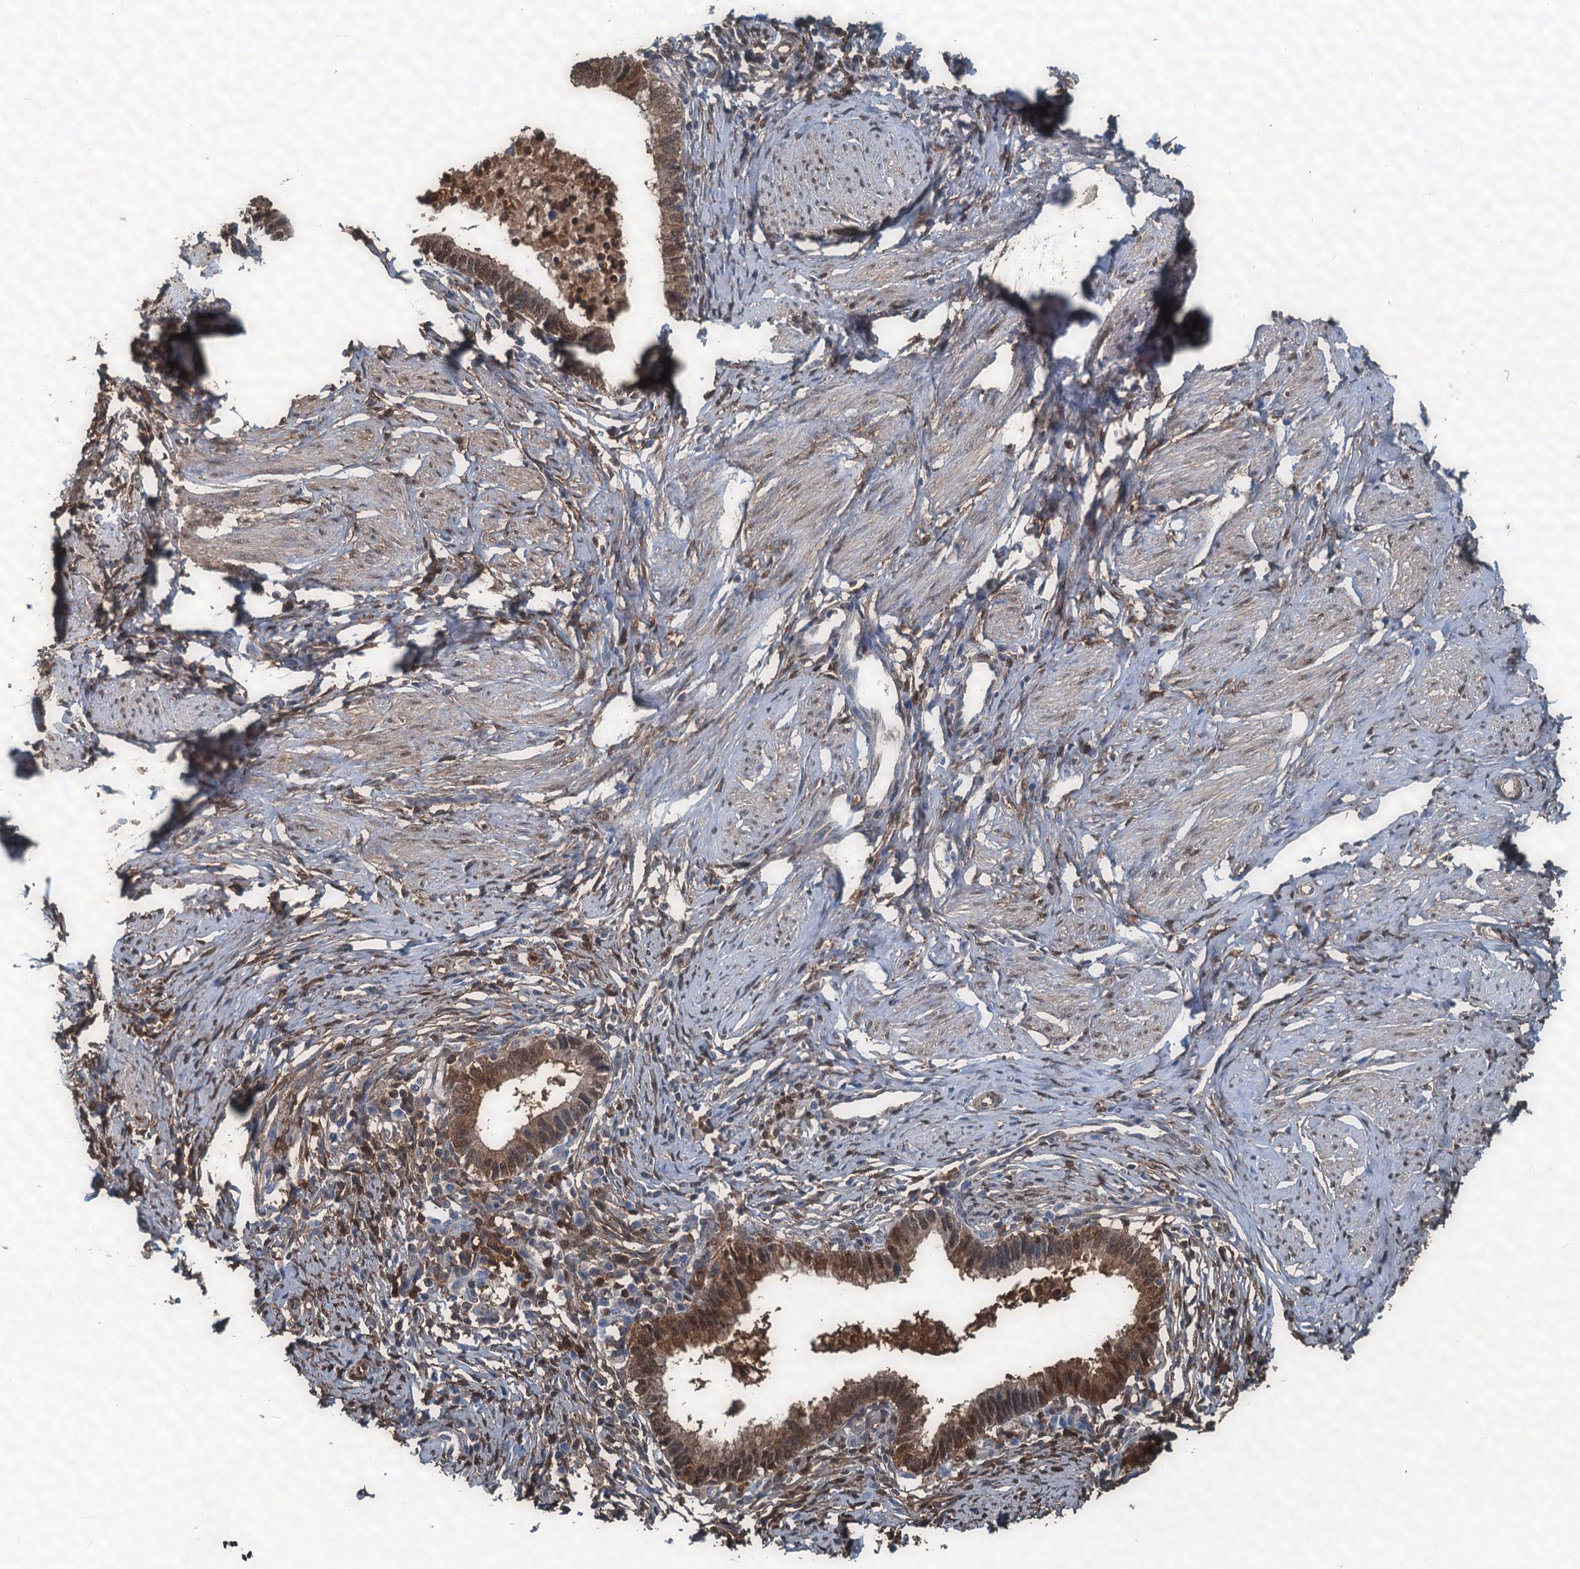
{"staining": {"intensity": "moderate", "quantity": ">75%", "location": "cytoplasmic/membranous,nuclear"}, "tissue": "cervical cancer", "cell_type": "Tumor cells", "image_type": "cancer", "snomed": [{"axis": "morphology", "description": "Adenocarcinoma, NOS"}, {"axis": "topography", "description": "Cervix"}], "caption": "Tumor cells reveal medium levels of moderate cytoplasmic/membranous and nuclear positivity in about >75% of cells in cervical adenocarcinoma.", "gene": "S100A6", "patient": {"sex": "female", "age": 36}}